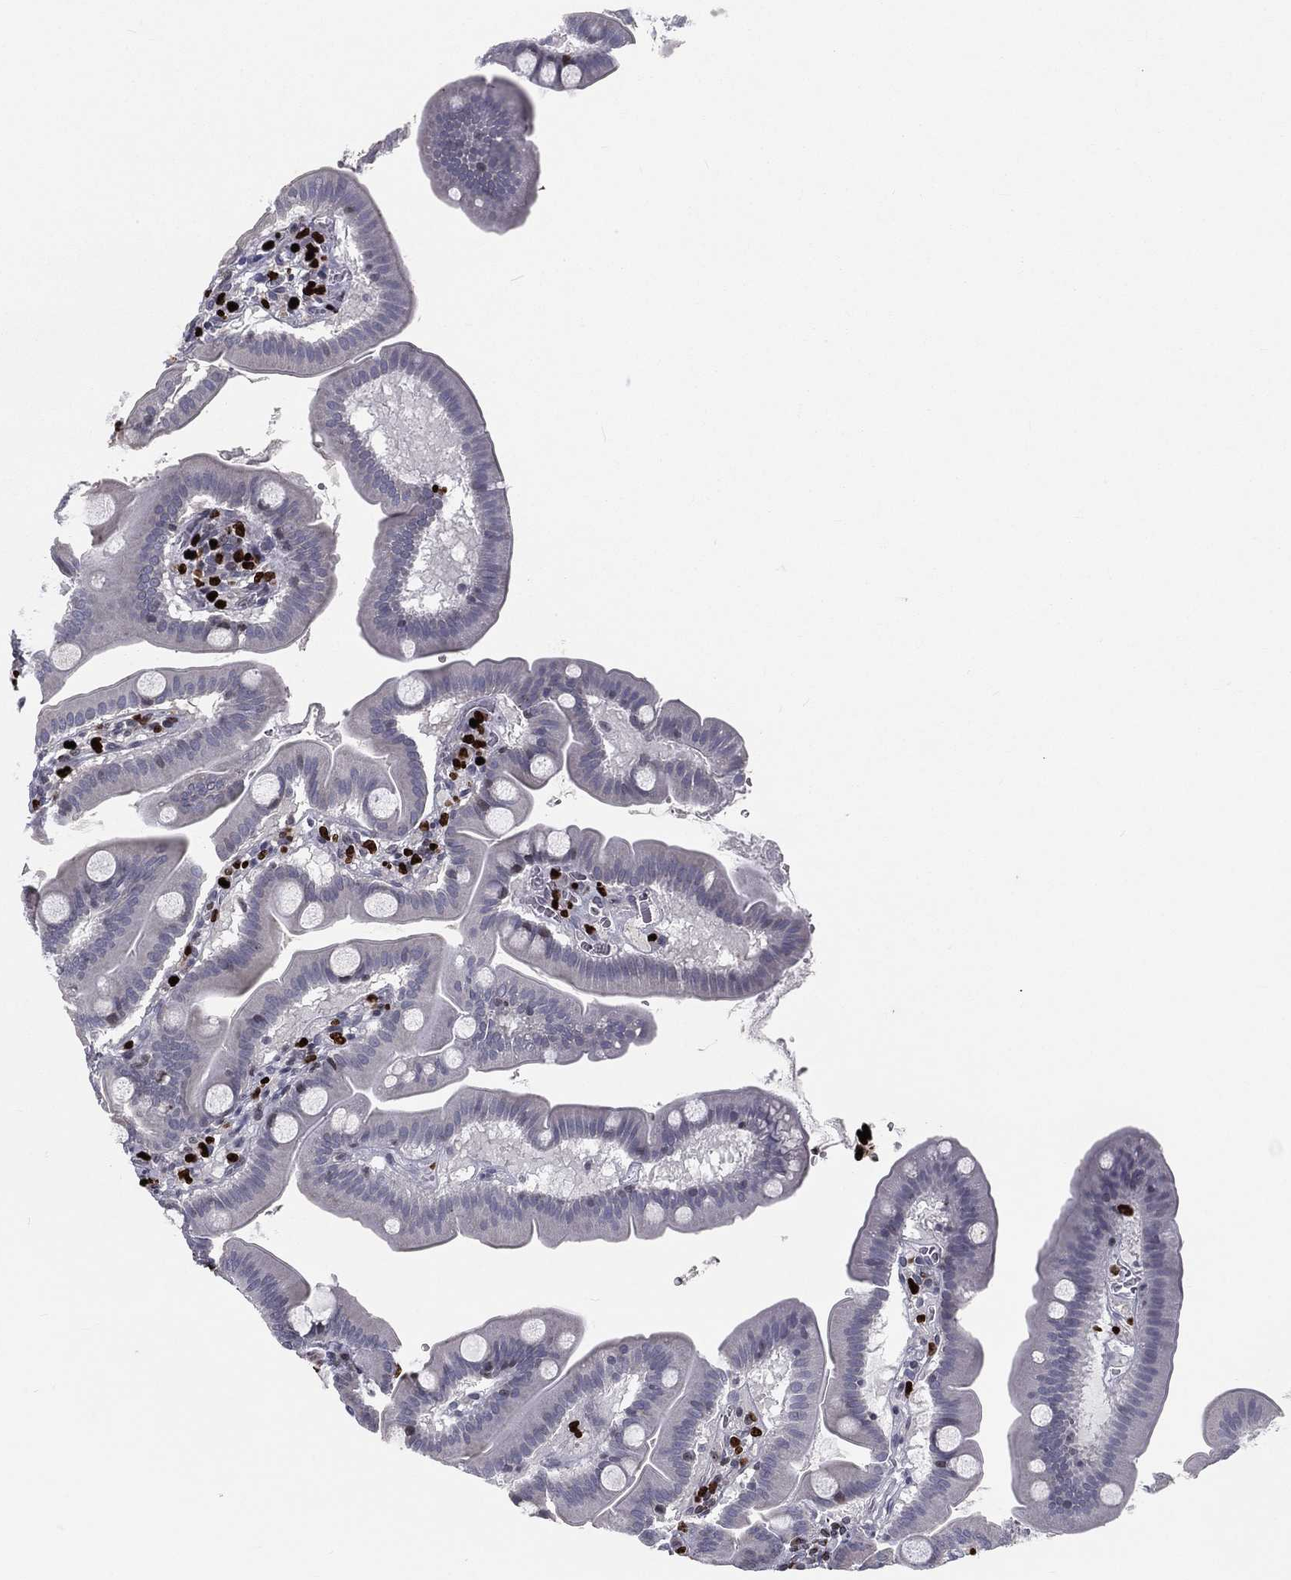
{"staining": {"intensity": "negative", "quantity": "none", "location": "none"}, "tissue": "duodenum", "cell_type": "Glandular cells", "image_type": "normal", "snomed": [{"axis": "morphology", "description": "Normal tissue, NOS"}, {"axis": "topography", "description": "Duodenum"}], "caption": "A photomicrograph of duodenum stained for a protein shows no brown staining in glandular cells.", "gene": "MNDA", "patient": {"sex": "male", "age": 59}}